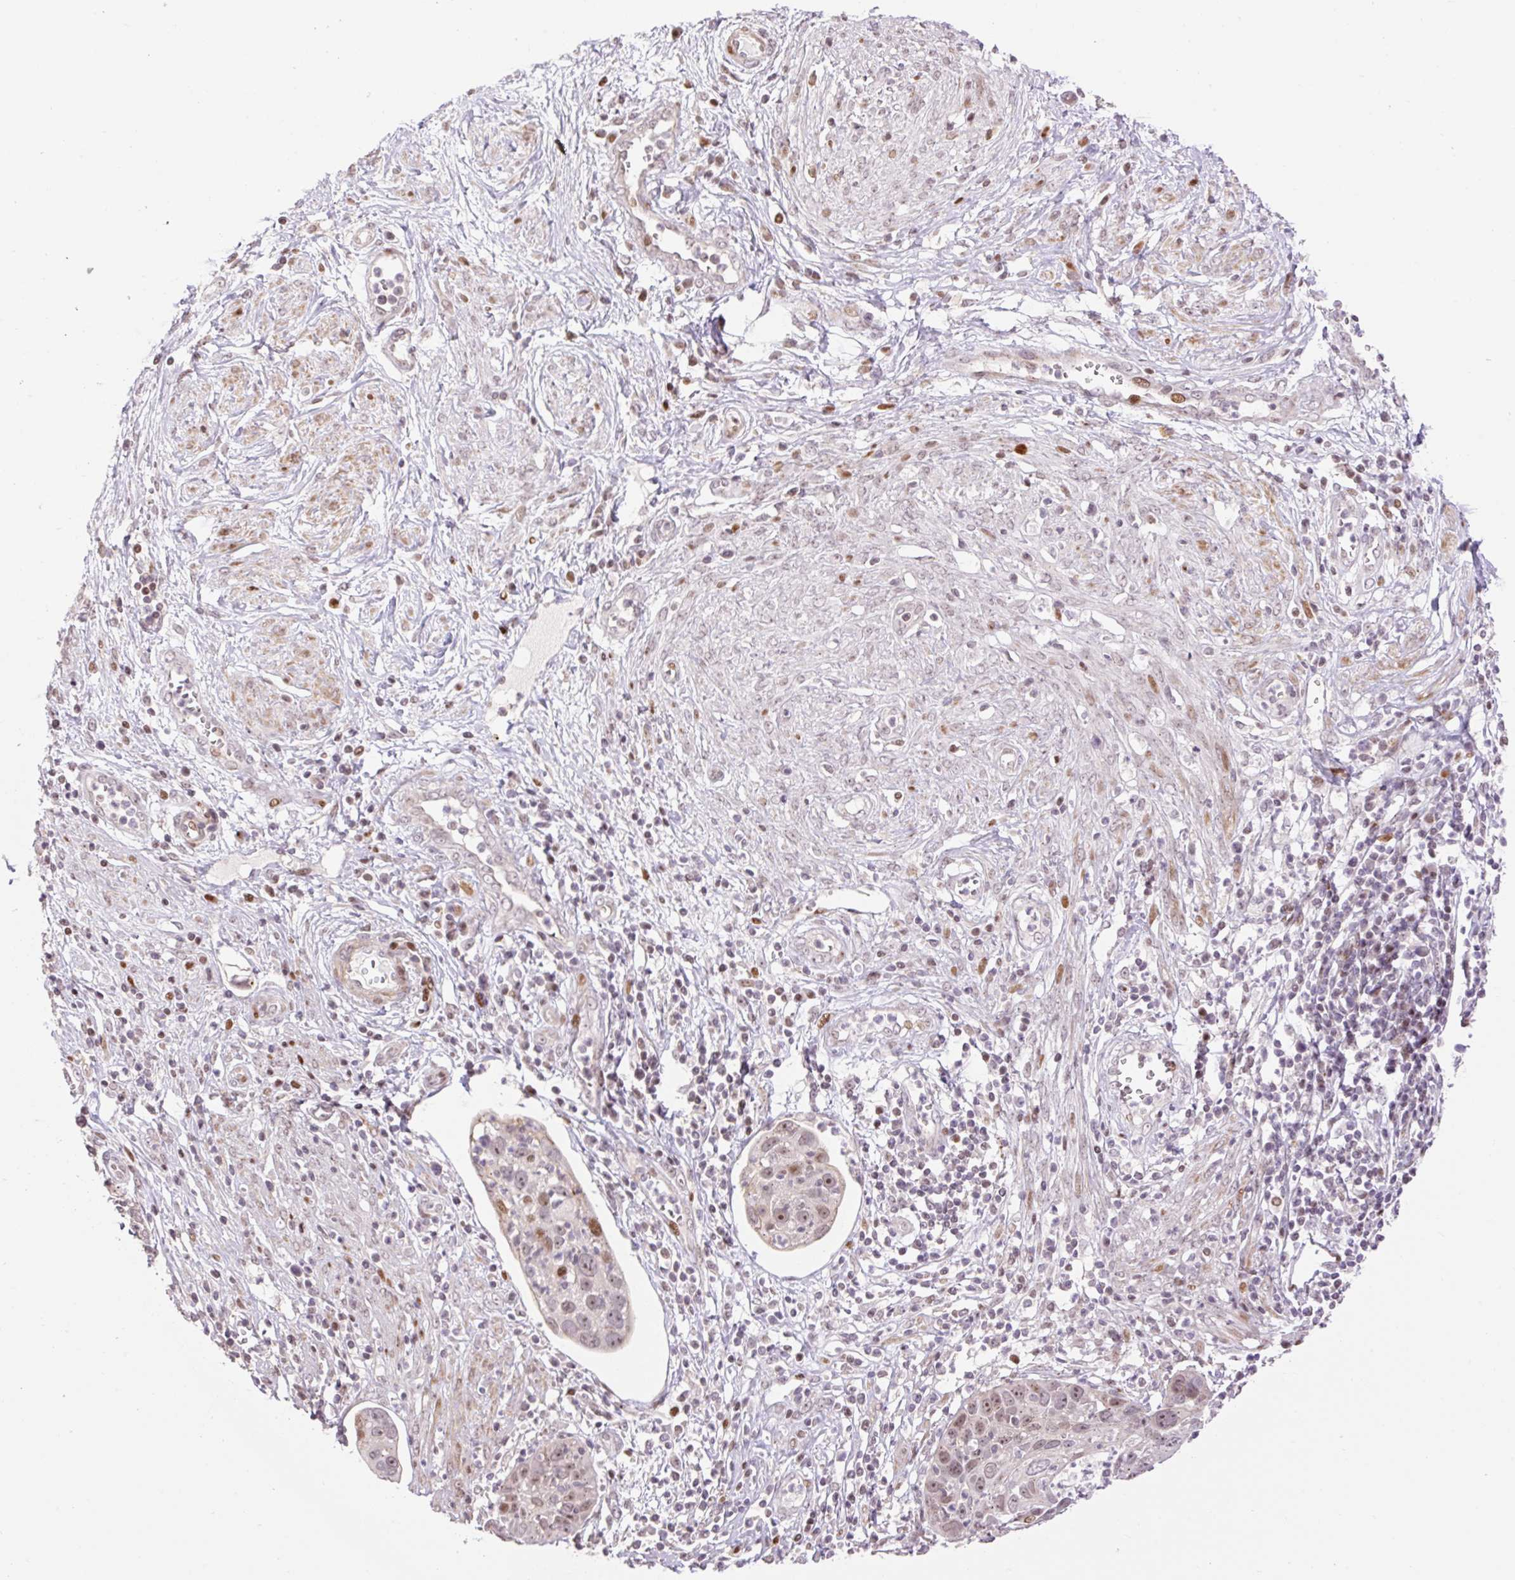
{"staining": {"intensity": "moderate", "quantity": "25%-75%", "location": "nuclear"}, "tissue": "cervical cancer", "cell_type": "Tumor cells", "image_type": "cancer", "snomed": [{"axis": "morphology", "description": "Squamous cell carcinoma, NOS"}, {"axis": "topography", "description": "Cervix"}], "caption": "IHC of human squamous cell carcinoma (cervical) exhibits medium levels of moderate nuclear staining in about 25%-75% of tumor cells.", "gene": "RIPPLY3", "patient": {"sex": "female", "age": 36}}